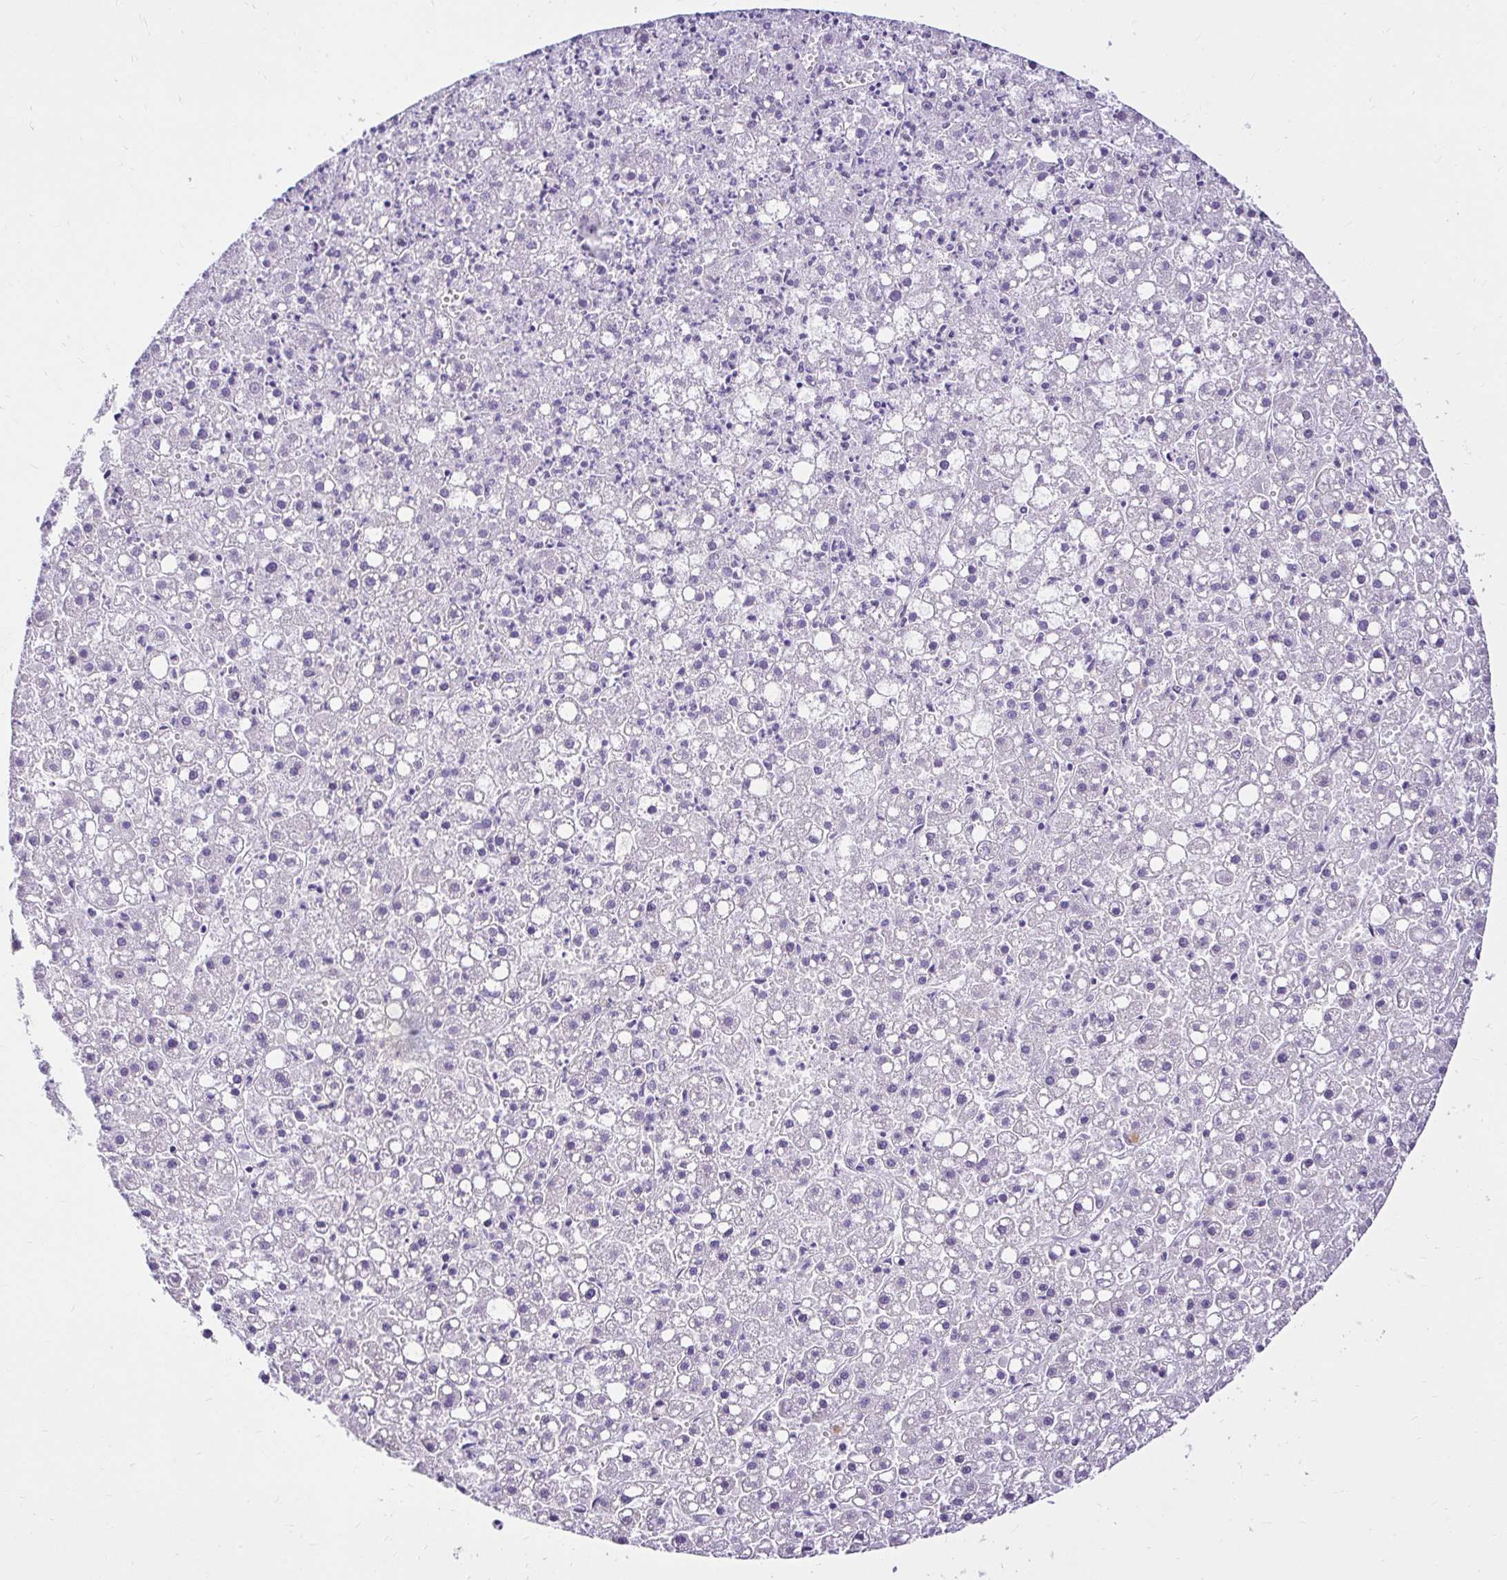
{"staining": {"intensity": "negative", "quantity": "none", "location": "none"}, "tissue": "liver cancer", "cell_type": "Tumor cells", "image_type": "cancer", "snomed": [{"axis": "morphology", "description": "Carcinoma, Hepatocellular, NOS"}, {"axis": "topography", "description": "Liver"}], "caption": "Immunohistochemistry (IHC) photomicrograph of neoplastic tissue: liver cancer (hepatocellular carcinoma) stained with DAB (3,3'-diaminobenzidine) shows no significant protein positivity in tumor cells. (Stains: DAB IHC with hematoxylin counter stain, Microscopy: brightfield microscopy at high magnification).", "gene": "KIAA1210", "patient": {"sex": "male", "age": 67}}